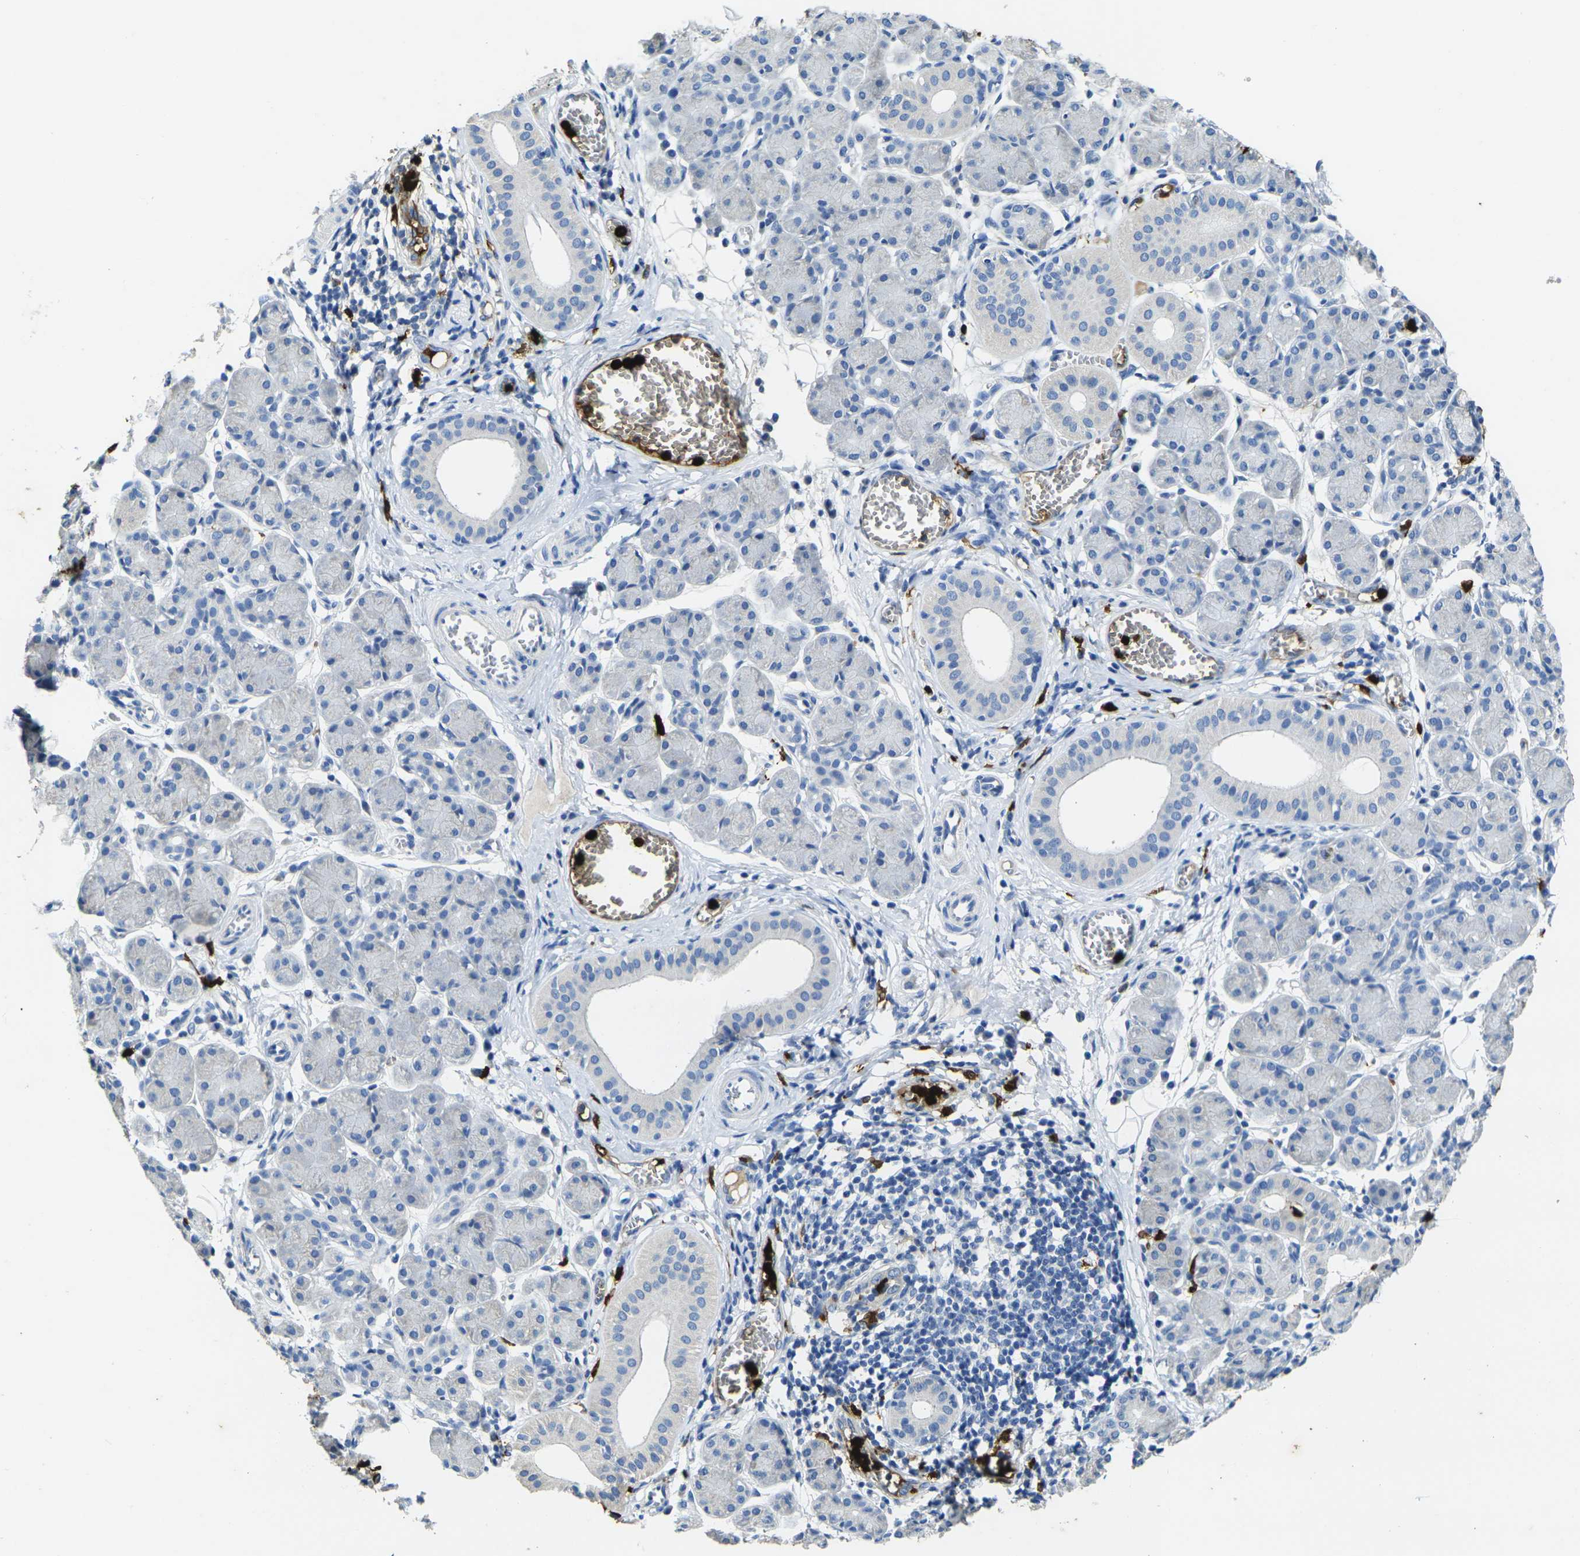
{"staining": {"intensity": "negative", "quantity": "none", "location": "none"}, "tissue": "salivary gland", "cell_type": "Glandular cells", "image_type": "normal", "snomed": [{"axis": "morphology", "description": "Normal tissue, NOS"}, {"axis": "morphology", "description": "Inflammation, NOS"}, {"axis": "topography", "description": "Lymph node"}, {"axis": "topography", "description": "Salivary gland"}], "caption": "DAB immunohistochemical staining of normal salivary gland displays no significant staining in glandular cells. Nuclei are stained in blue.", "gene": "S100A9", "patient": {"sex": "male", "age": 3}}